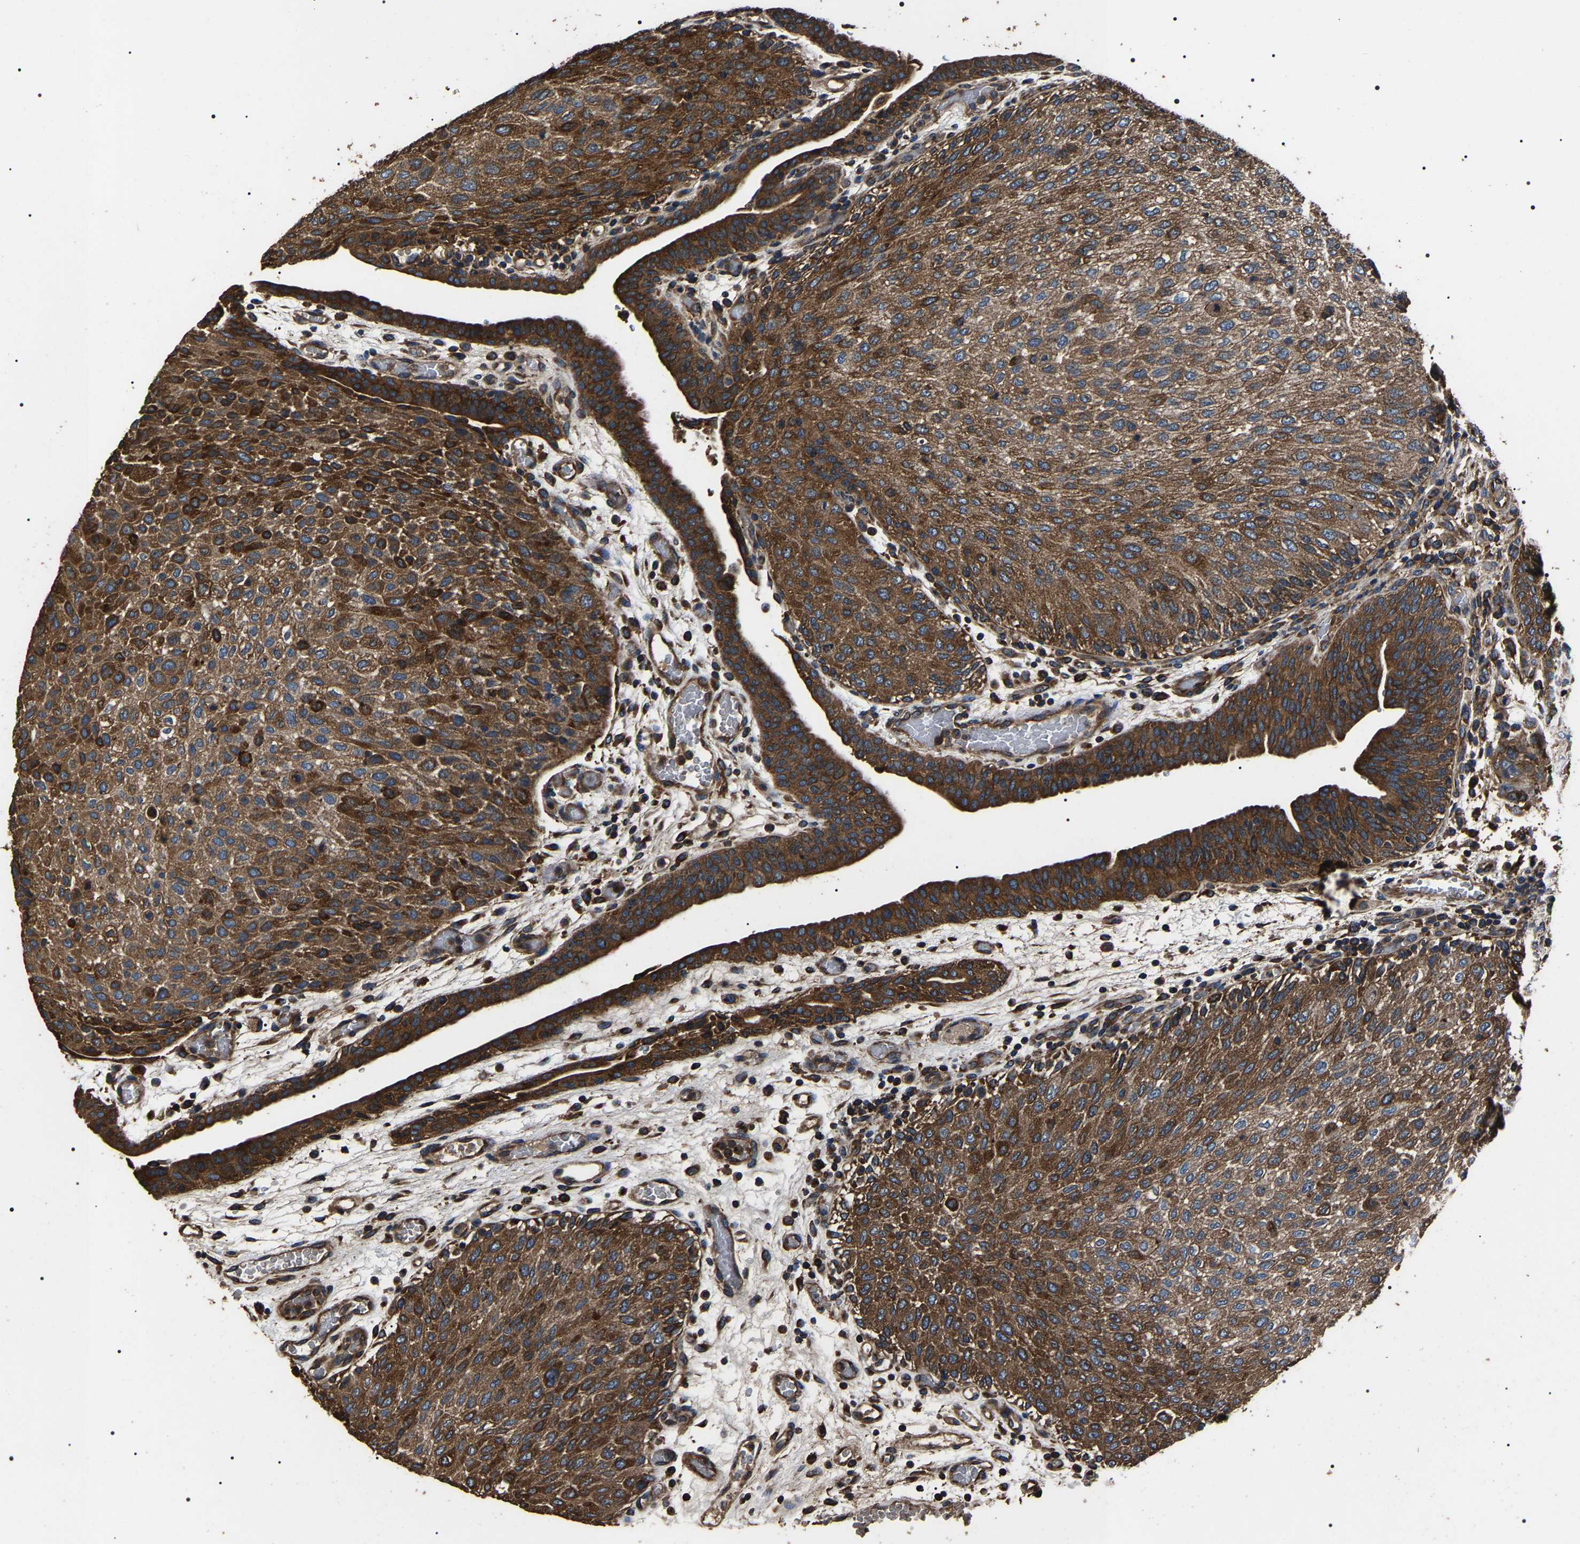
{"staining": {"intensity": "moderate", "quantity": ">75%", "location": "cytoplasmic/membranous"}, "tissue": "urothelial cancer", "cell_type": "Tumor cells", "image_type": "cancer", "snomed": [{"axis": "morphology", "description": "Urothelial carcinoma, Low grade"}, {"axis": "morphology", "description": "Urothelial carcinoma, High grade"}, {"axis": "topography", "description": "Urinary bladder"}], "caption": "Protein expression analysis of low-grade urothelial carcinoma reveals moderate cytoplasmic/membranous expression in about >75% of tumor cells.", "gene": "HSCB", "patient": {"sex": "male", "age": 35}}